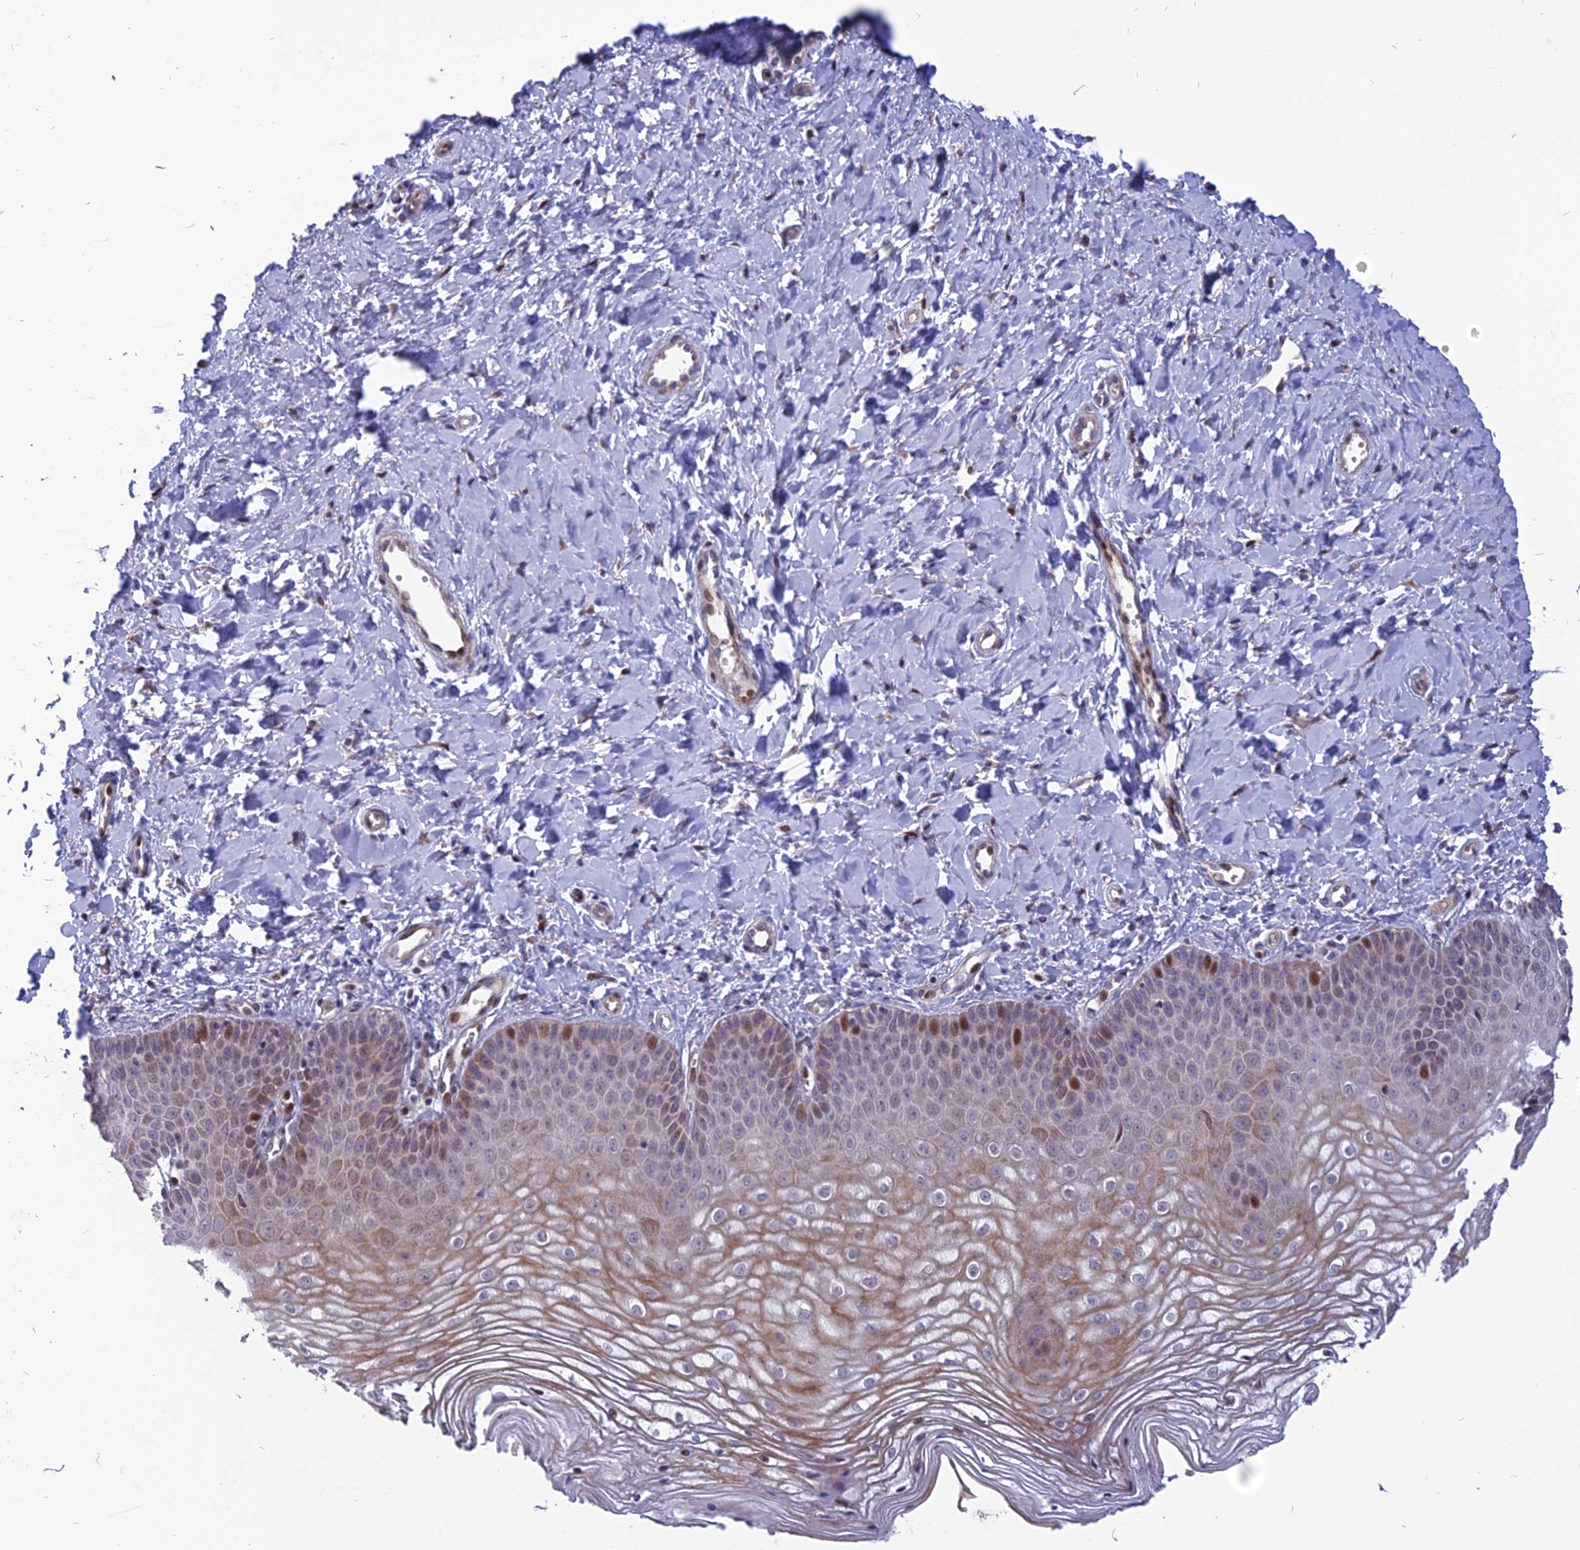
{"staining": {"intensity": "strong", "quantity": "25%-75%", "location": "cytoplasmic/membranous,nuclear"}, "tissue": "vagina", "cell_type": "Squamous epithelial cells", "image_type": "normal", "snomed": [{"axis": "morphology", "description": "Normal tissue, NOS"}, {"axis": "topography", "description": "Vagina"}, {"axis": "topography", "description": "Cervix"}], "caption": "Brown immunohistochemical staining in benign vagina displays strong cytoplasmic/membranous,nuclear positivity in approximately 25%-75% of squamous epithelial cells. (DAB IHC with brightfield microscopy, high magnification).", "gene": "TMEM263", "patient": {"sex": "female", "age": 40}}